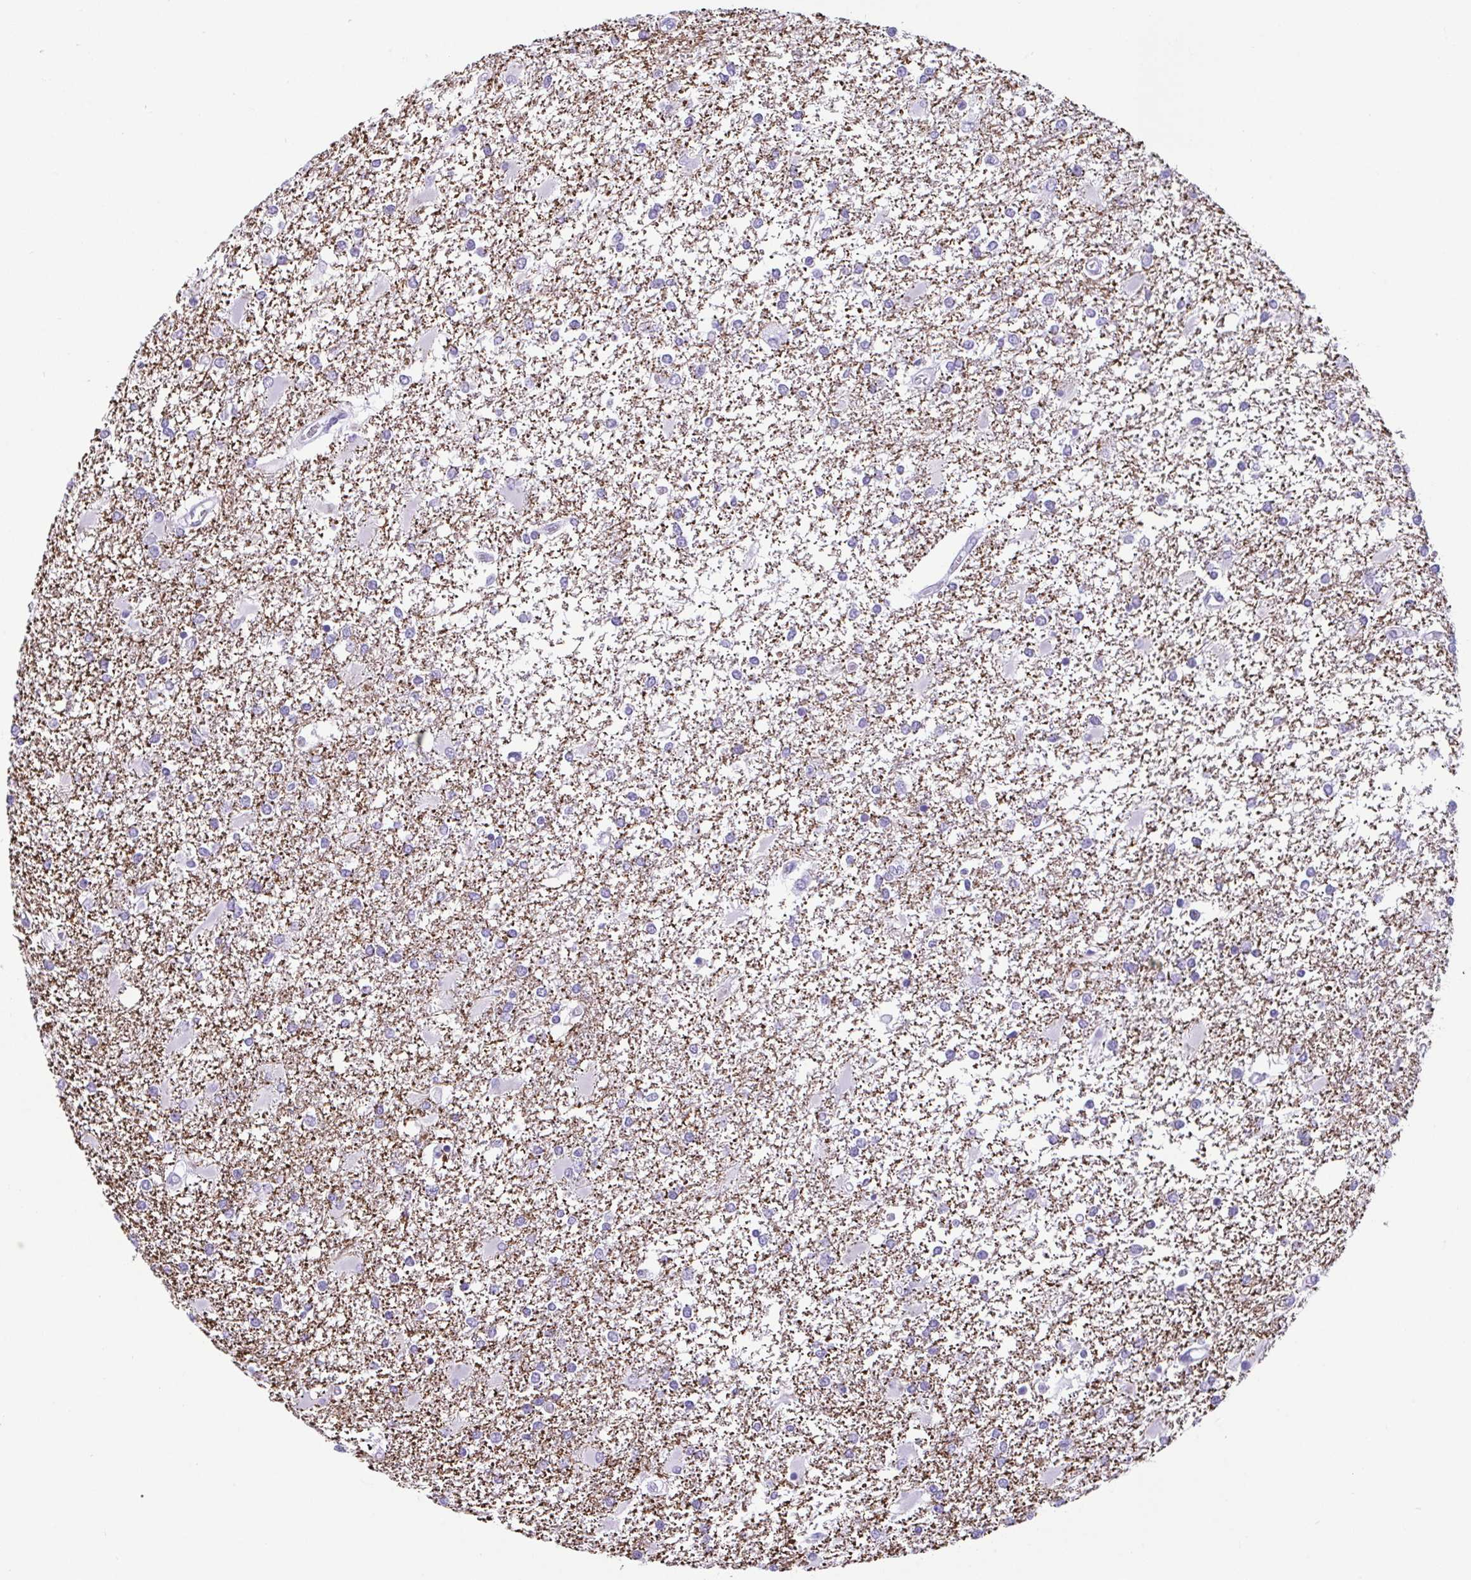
{"staining": {"intensity": "negative", "quantity": "none", "location": "none"}, "tissue": "glioma", "cell_type": "Tumor cells", "image_type": "cancer", "snomed": [{"axis": "morphology", "description": "Glioma, malignant, High grade"}, {"axis": "topography", "description": "Cerebral cortex"}], "caption": "Immunohistochemistry (IHC) micrograph of neoplastic tissue: human glioma stained with DAB demonstrates no significant protein staining in tumor cells. (DAB (3,3'-diaminobenzidine) immunohistochemistry (IHC), high magnification).", "gene": "TCEAL3", "patient": {"sex": "male", "age": 79}}